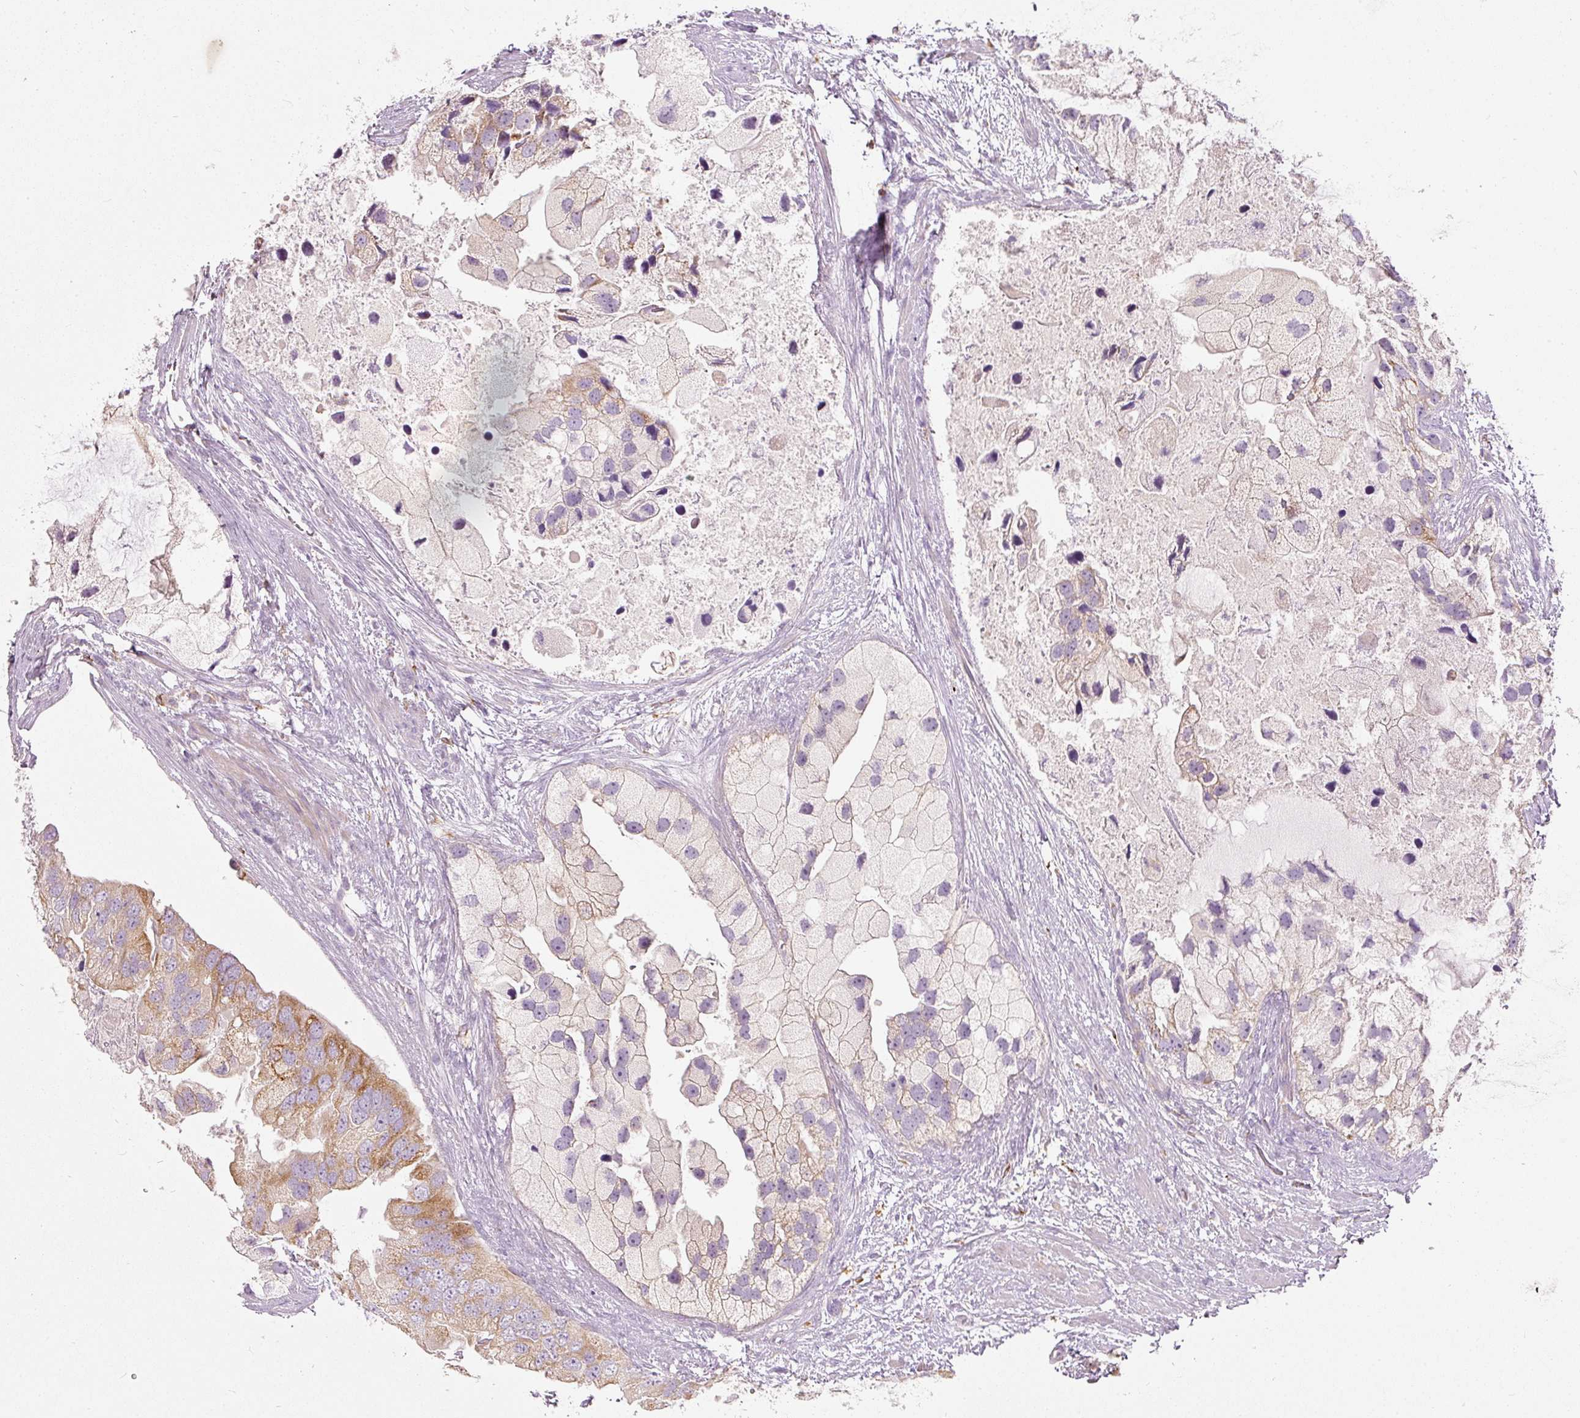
{"staining": {"intensity": "moderate", "quantity": "<25%", "location": "cytoplasmic/membranous"}, "tissue": "prostate cancer", "cell_type": "Tumor cells", "image_type": "cancer", "snomed": [{"axis": "morphology", "description": "Adenocarcinoma, High grade"}, {"axis": "topography", "description": "Prostate"}], "caption": "Approximately <25% of tumor cells in human prostate cancer (high-grade adenocarcinoma) reveal moderate cytoplasmic/membranous protein positivity as visualized by brown immunohistochemical staining.", "gene": "MTHFD2", "patient": {"sex": "male", "age": 62}}